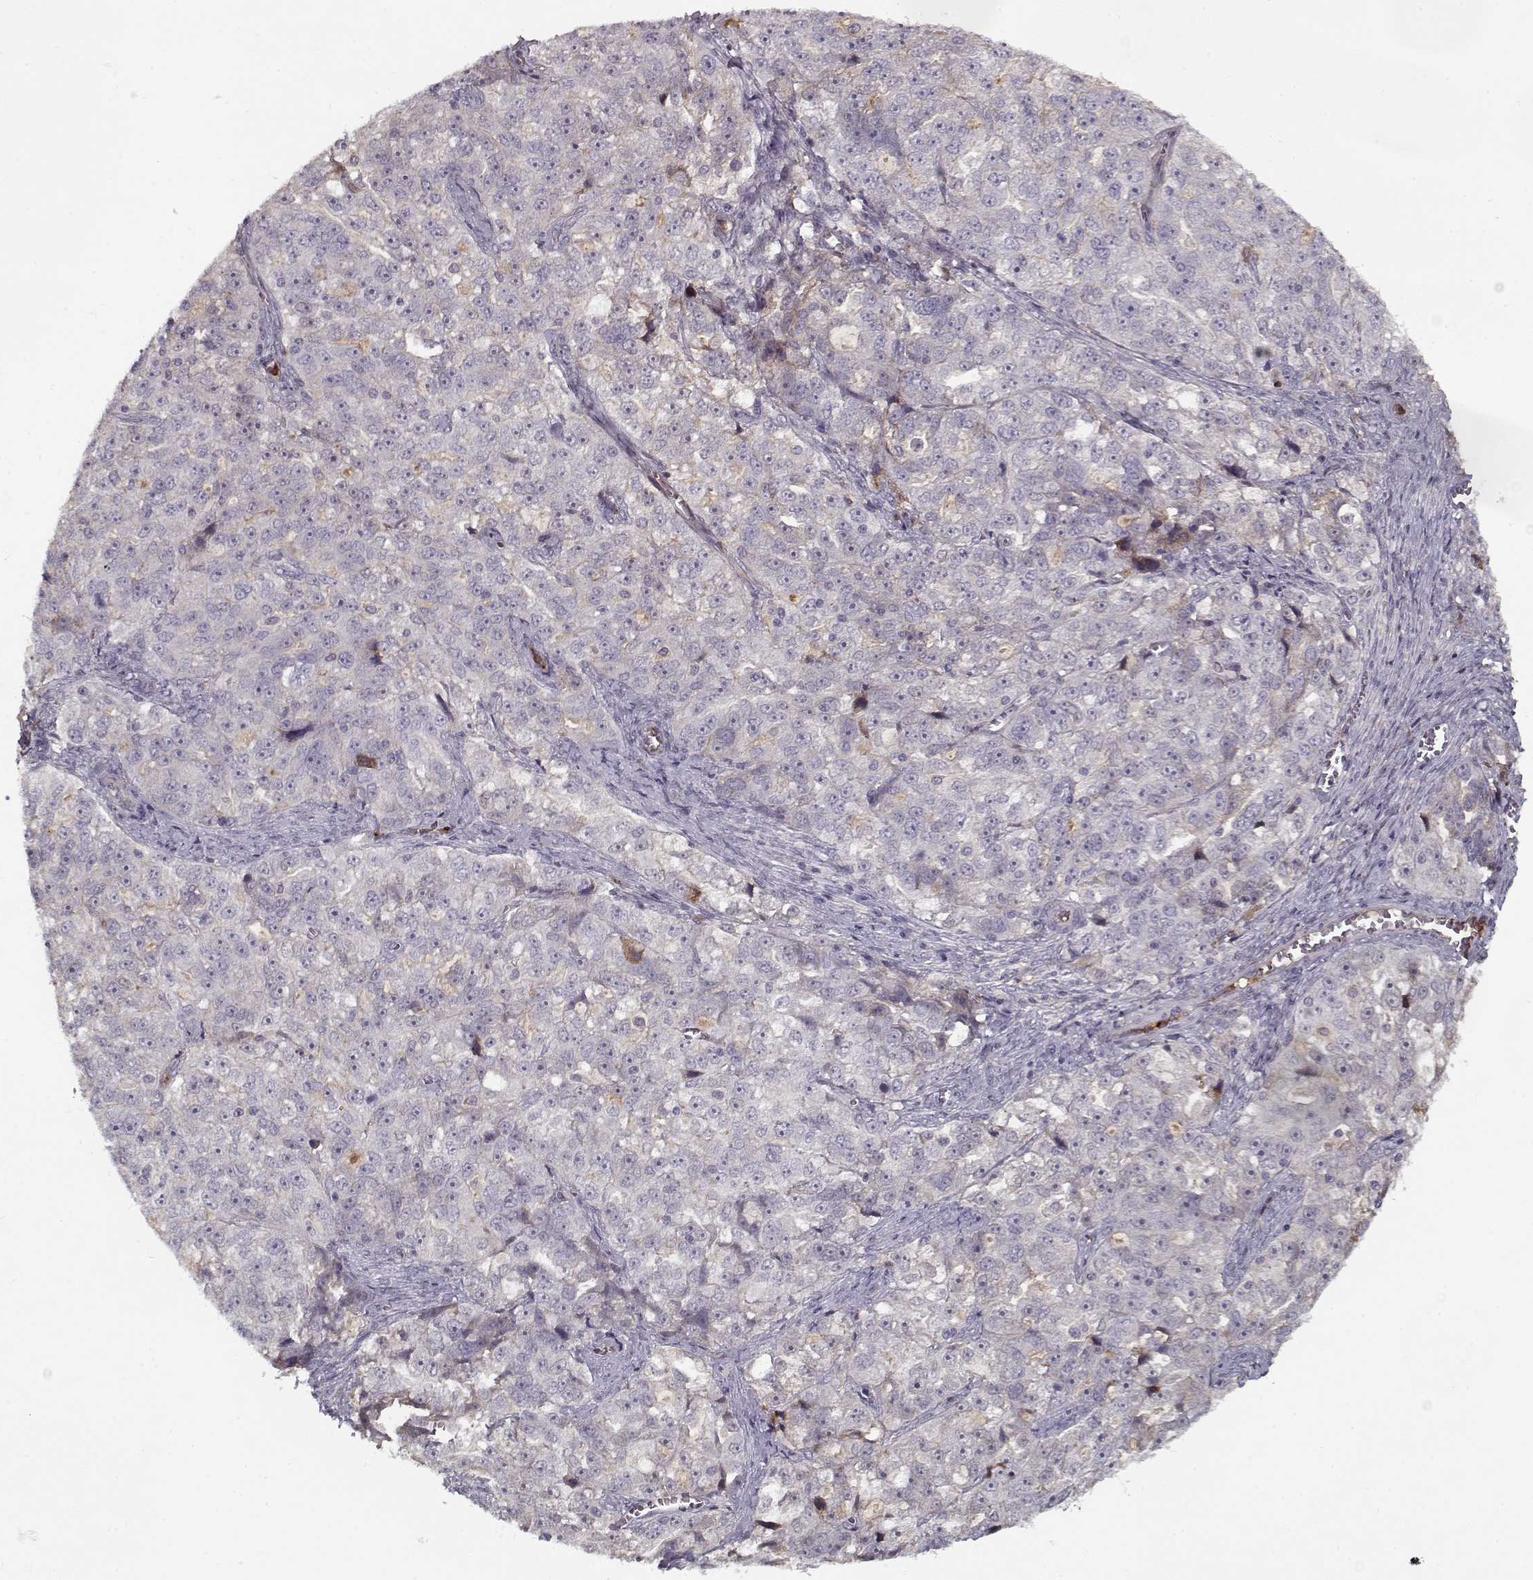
{"staining": {"intensity": "negative", "quantity": "none", "location": "none"}, "tissue": "ovarian cancer", "cell_type": "Tumor cells", "image_type": "cancer", "snomed": [{"axis": "morphology", "description": "Cystadenocarcinoma, serous, NOS"}, {"axis": "topography", "description": "Ovary"}], "caption": "High power microscopy micrograph of an immunohistochemistry (IHC) image of ovarian cancer (serous cystadenocarcinoma), revealing no significant staining in tumor cells.", "gene": "AFM", "patient": {"sex": "female", "age": 51}}